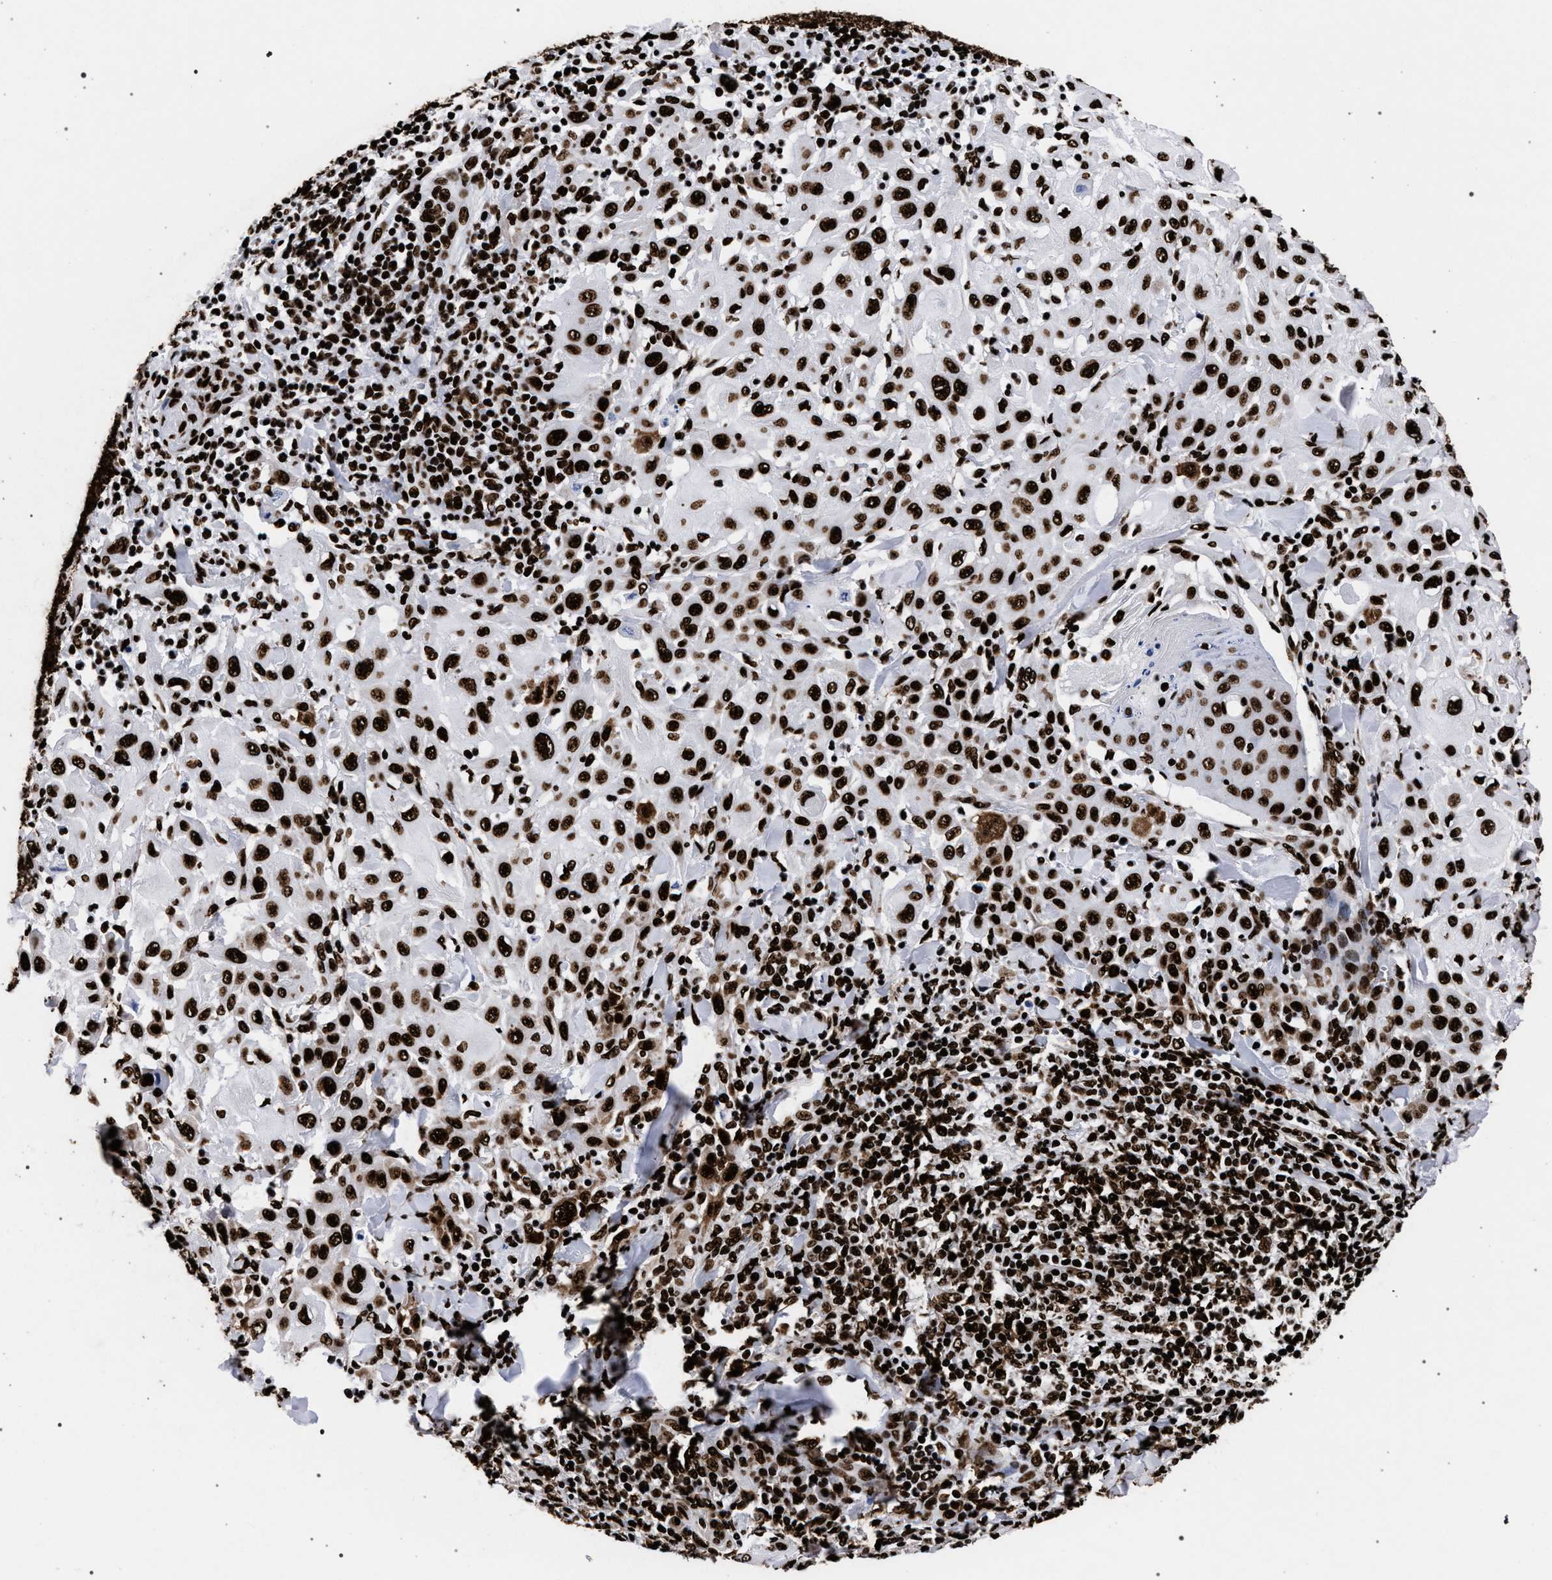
{"staining": {"intensity": "strong", "quantity": ">75%", "location": "nuclear"}, "tissue": "skin cancer", "cell_type": "Tumor cells", "image_type": "cancer", "snomed": [{"axis": "morphology", "description": "Squamous cell carcinoma, NOS"}, {"axis": "topography", "description": "Skin"}], "caption": "An IHC micrograph of neoplastic tissue is shown. Protein staining in brown labels strong nuclear positivity in squamous cell carcinoma (skin) within tumor cells.", "gene": "HNRNPA1", "patient": {"sex": "male", "age": 24}}